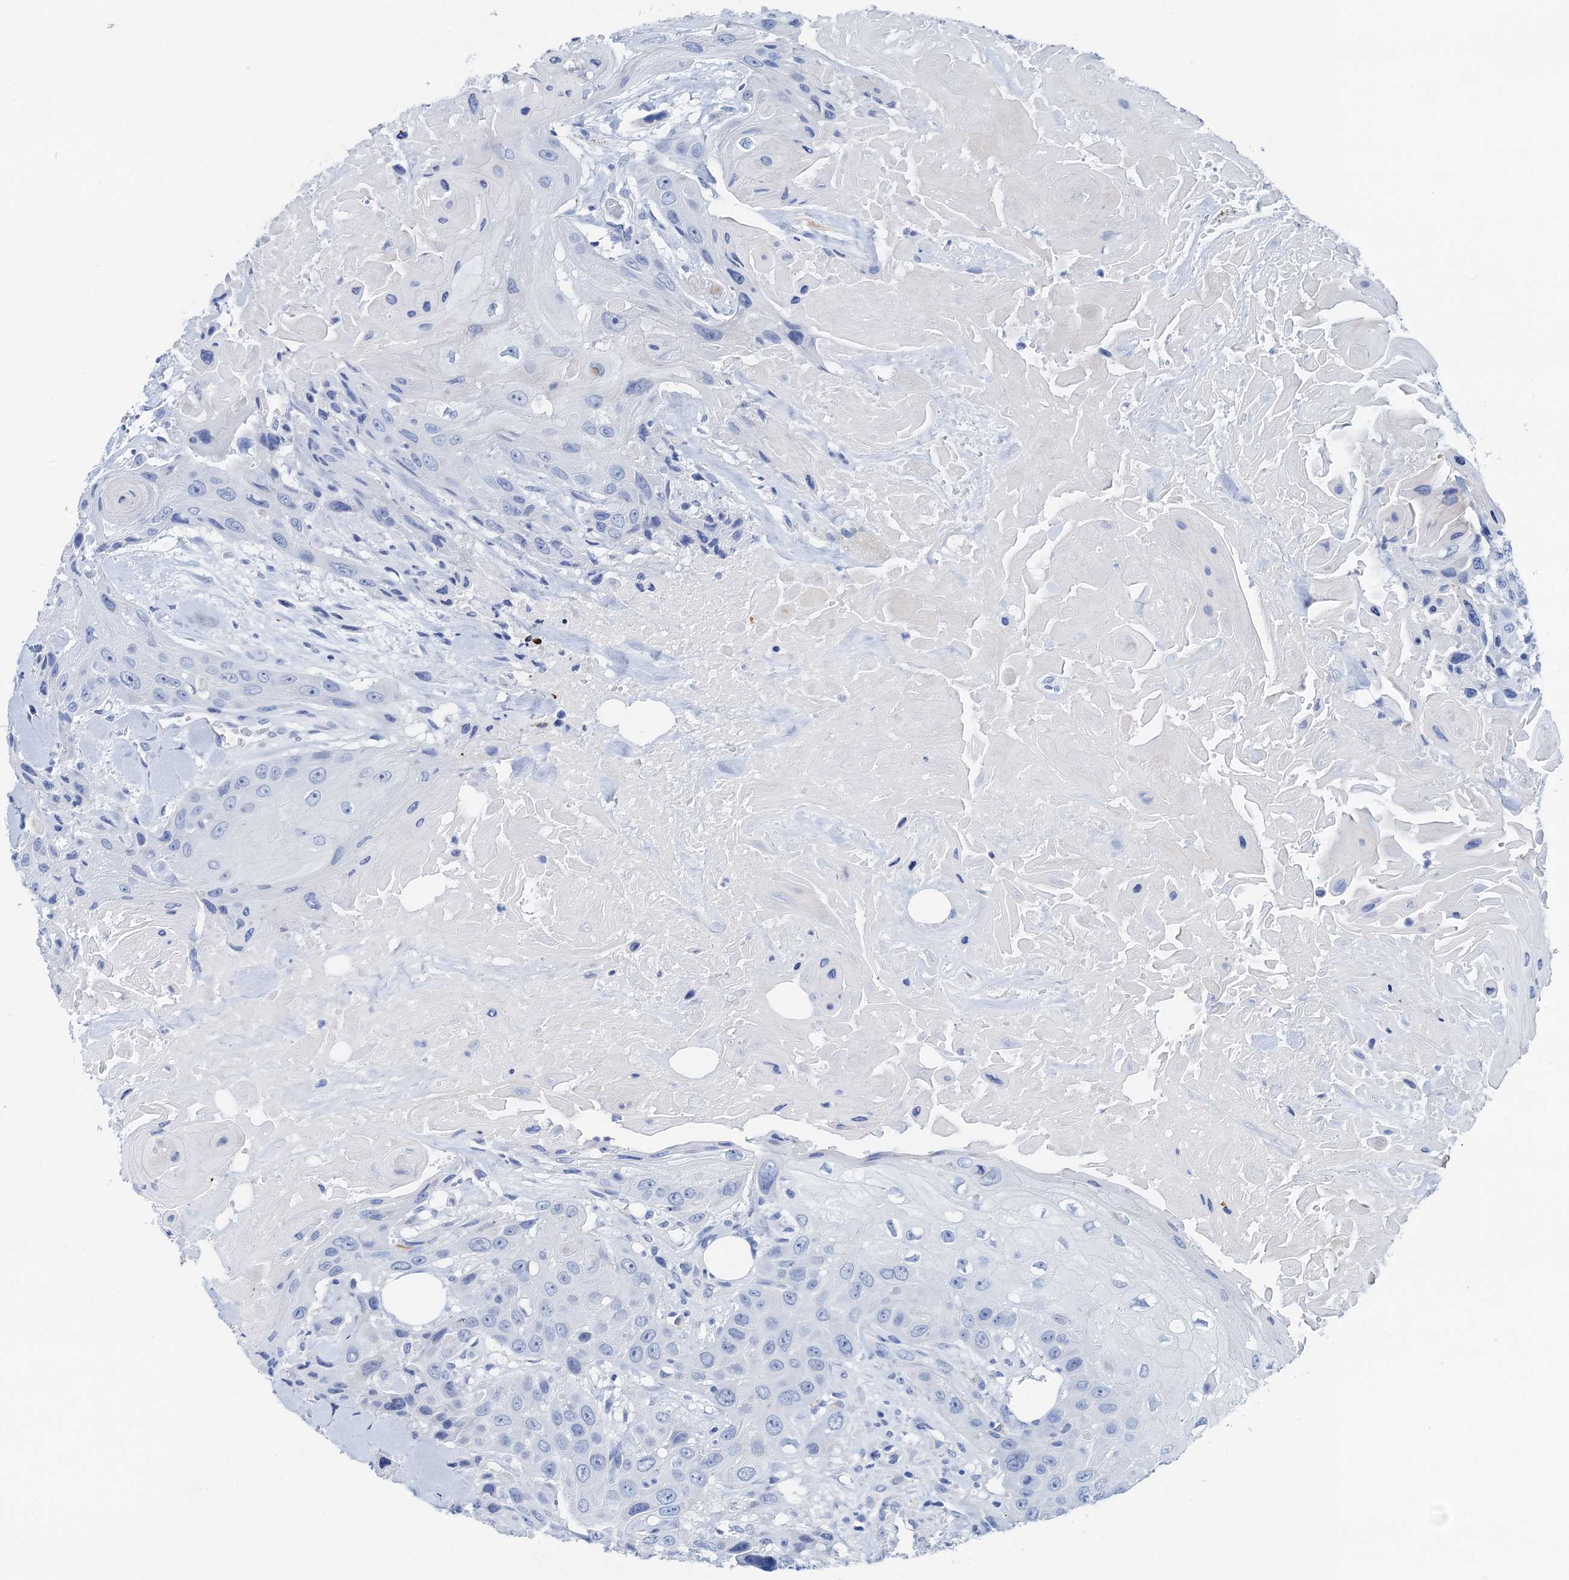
{"staining": {"intensity": "negative", "quantity": "none", "location": "none"}, "tissue": "head and neck cancer", "cell_type": "Tumor cells", "image_type": "cancer", "snomed": [{"axis": "morphology", "description": "Squamous cell carcinoma, NOS"}, {"axis": "topography", "description": "Head-Neck"}], "caption": "Head and neck squamous cell carcinoma stained for a protein using immunohistochemistry (IHC) displays no staining tumor cells.", "gene": "NLRP10", "patient": {"sex": "male", "age": 81}}